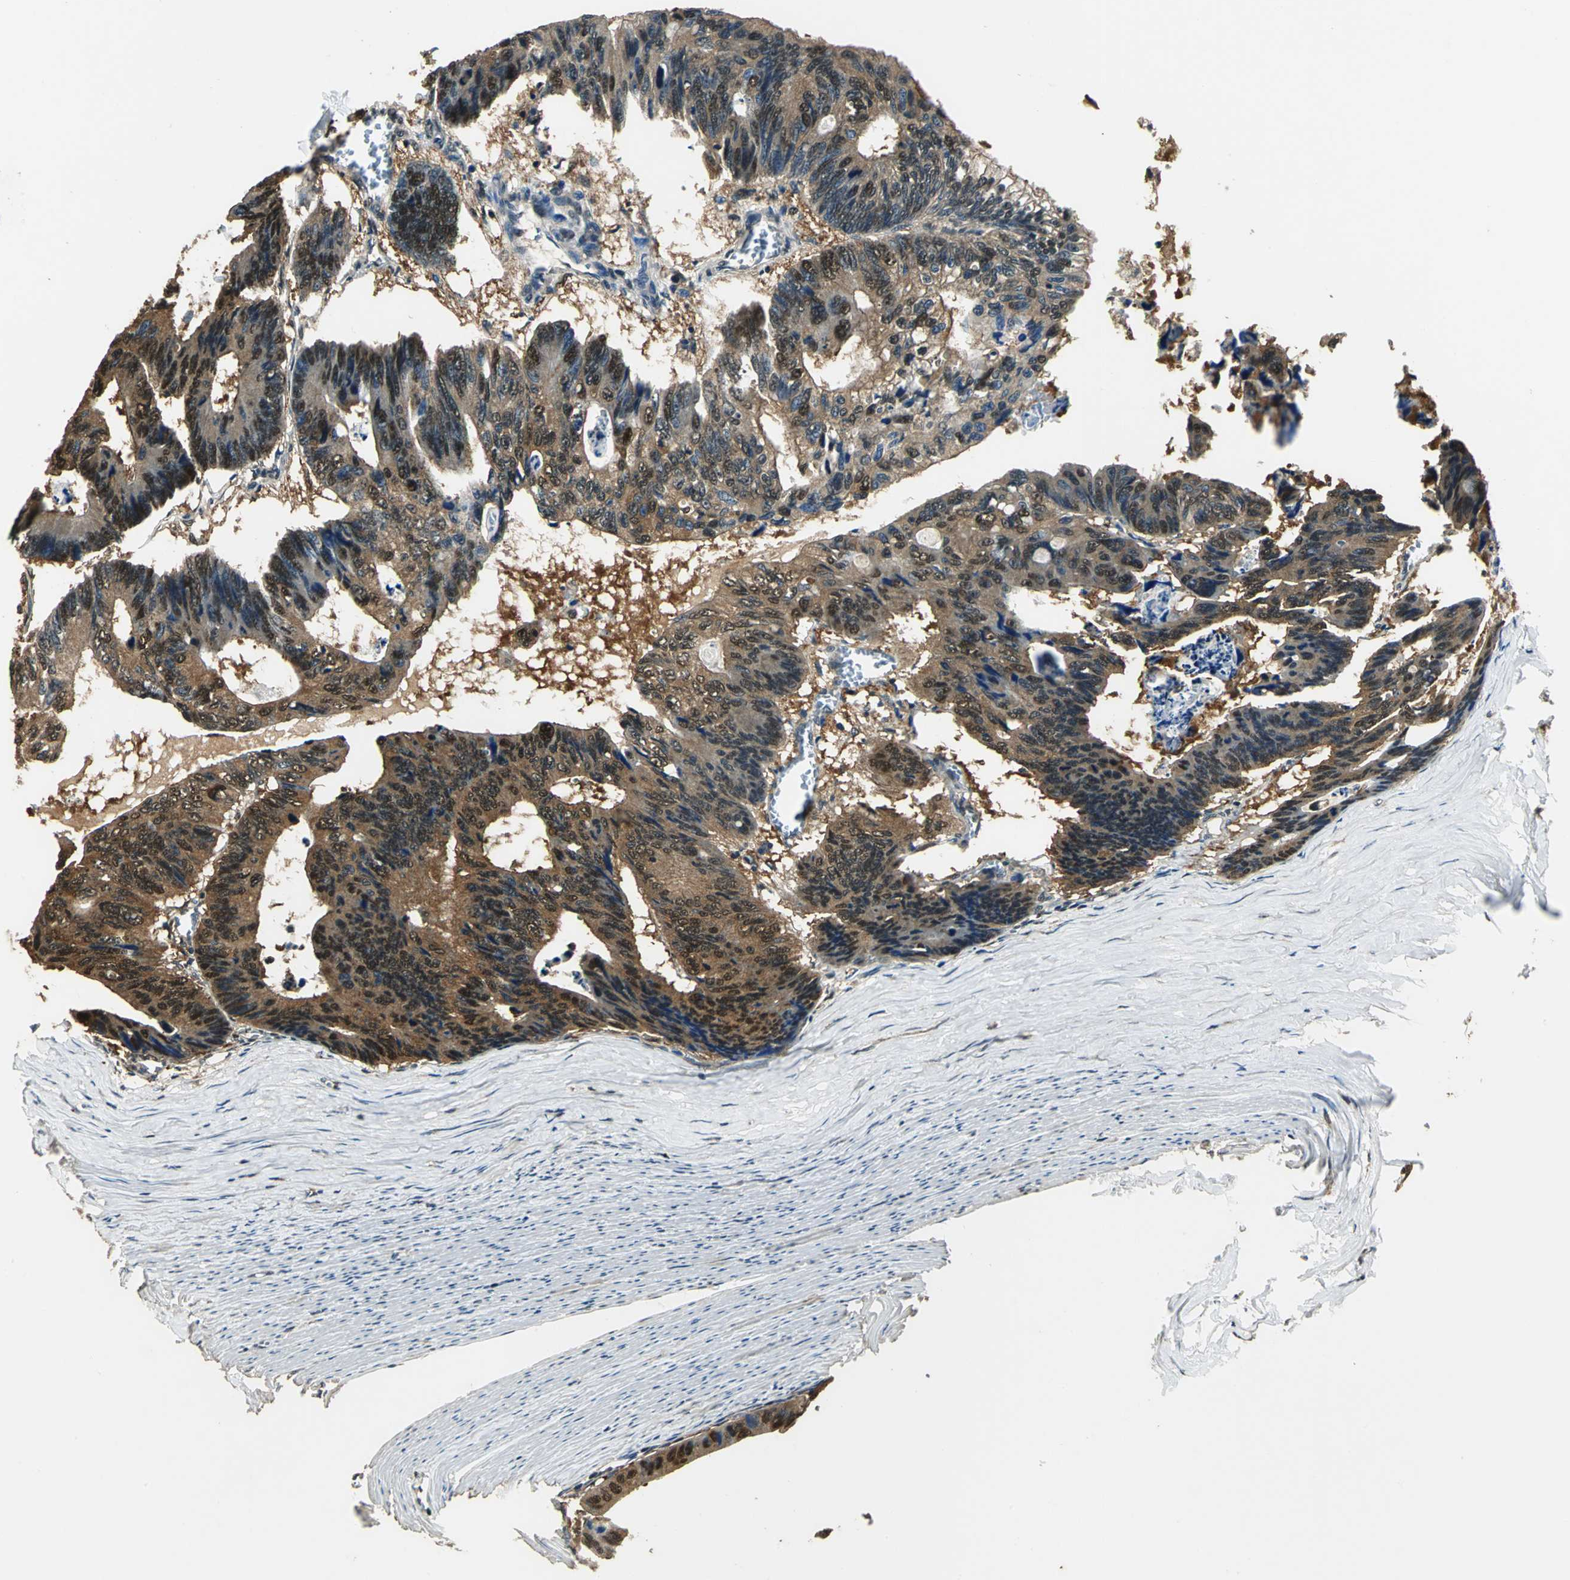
{"staining": {"intensity": "moderate", "quantity": ">75%", "location": "cytoplasmic/membranous,nuclear"}, "tissue": "colorectal cancer", "cell_type": "Tumor cells", "image_type": "cancer", "snomed": [{"axis": "morphology", "description": "Adenocarcinoma, NOS"}, {"axis": "topography", "description": "Colon"}], "caption": "Immunohistochemistry of human colorectal adenocarcinoma shows medium levels of moderate cytoplasmic/membranous and nuclear staining in approximately >75% of tumor cells.", "gene": "PPP1R13L", "patient": {"sex": "female", "age": 55}}